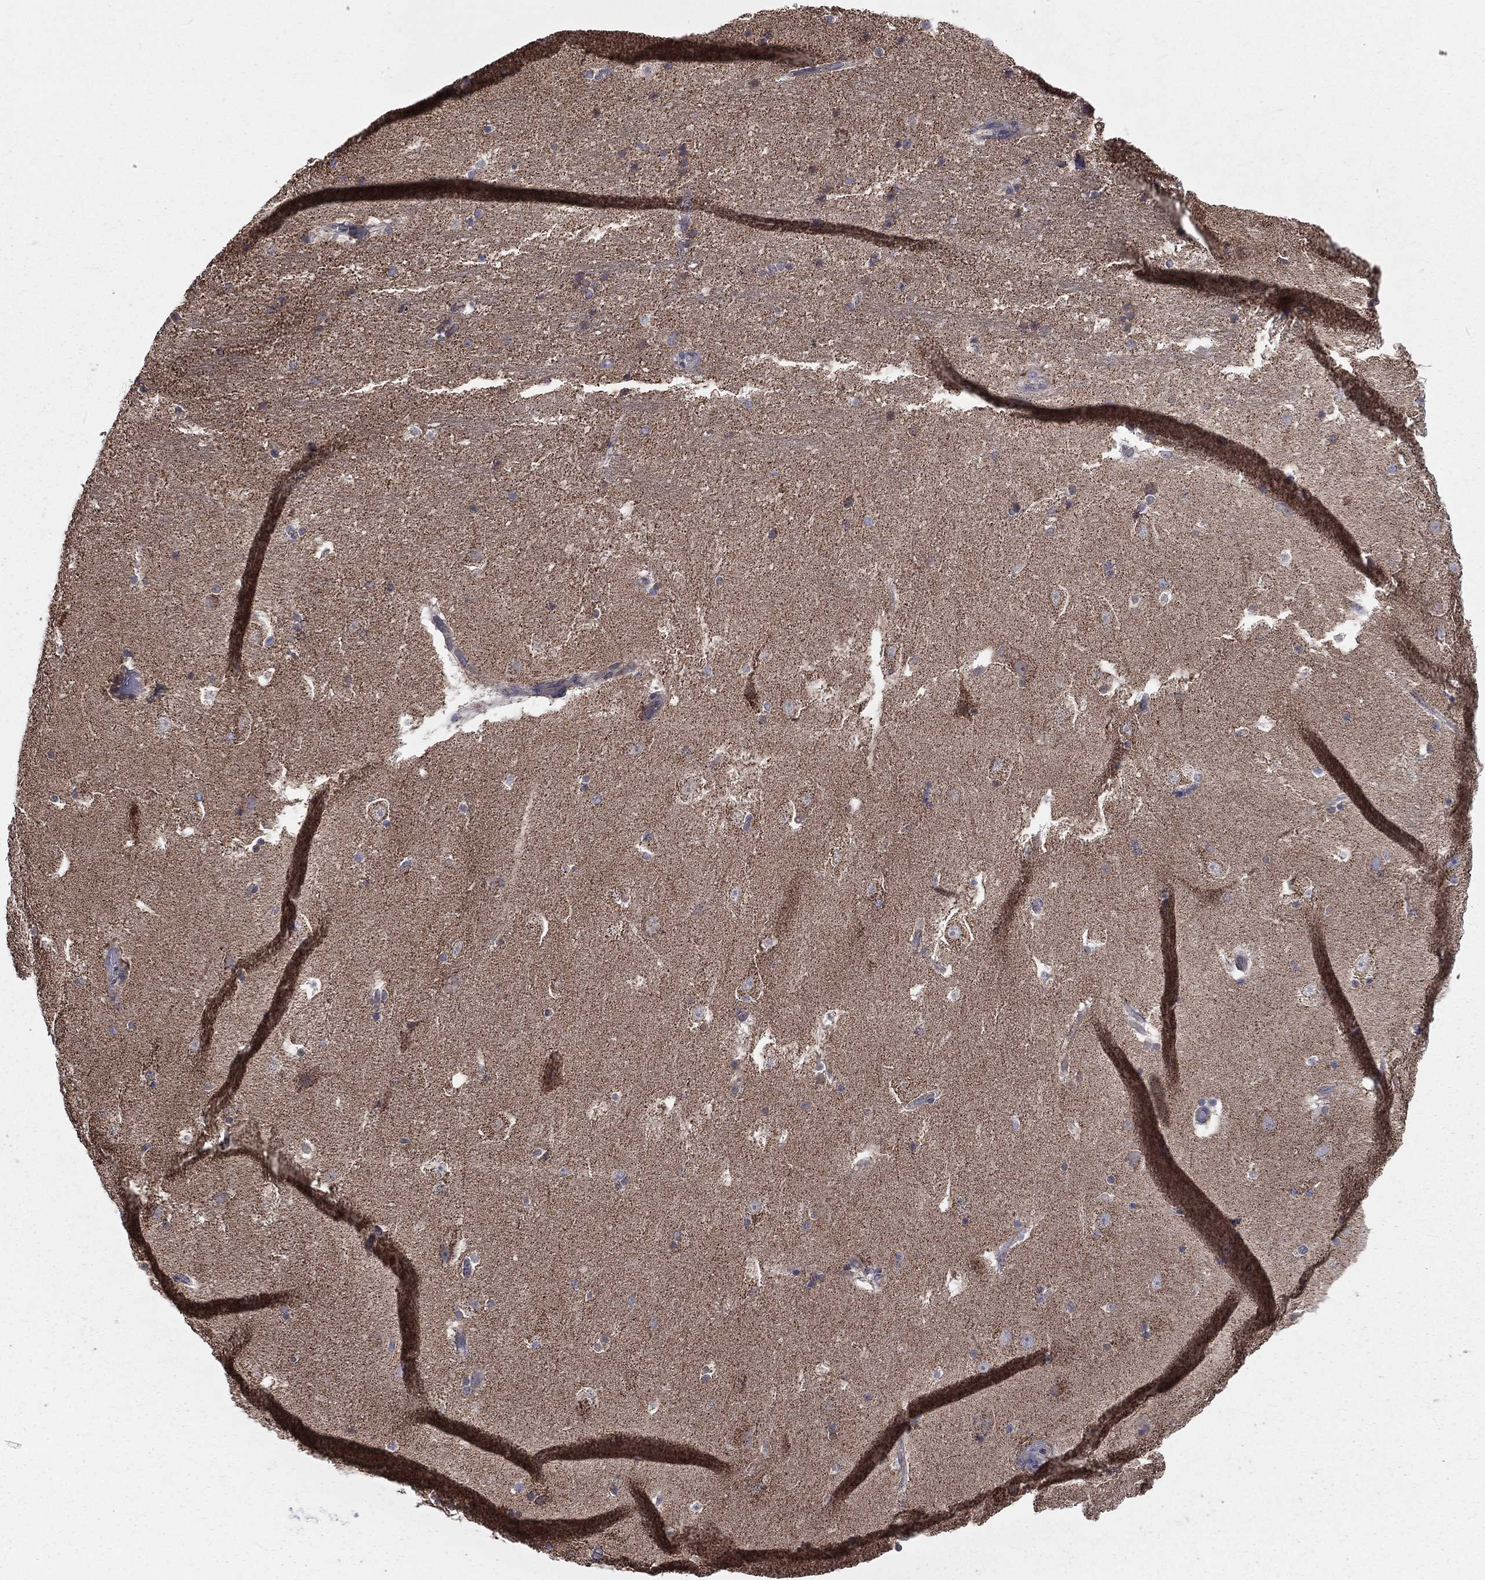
{"staining": {"intensity": "negative", "quantity": "none", "location": "none"}, "tissue": "hippocampus", "cell_type": "Glial cells", "image_type": "normal", "snomed": [{"axis": "morphology", "description": "Normal tissue, NOS"}, {"axis": "topography", "description": "Hippocampus"}], "caption": "Histopathology image shows no protein expression in glial cells of benign hippocampus.", "gene": "GPD1", "patient": {"sex": "male", "age": 51}}